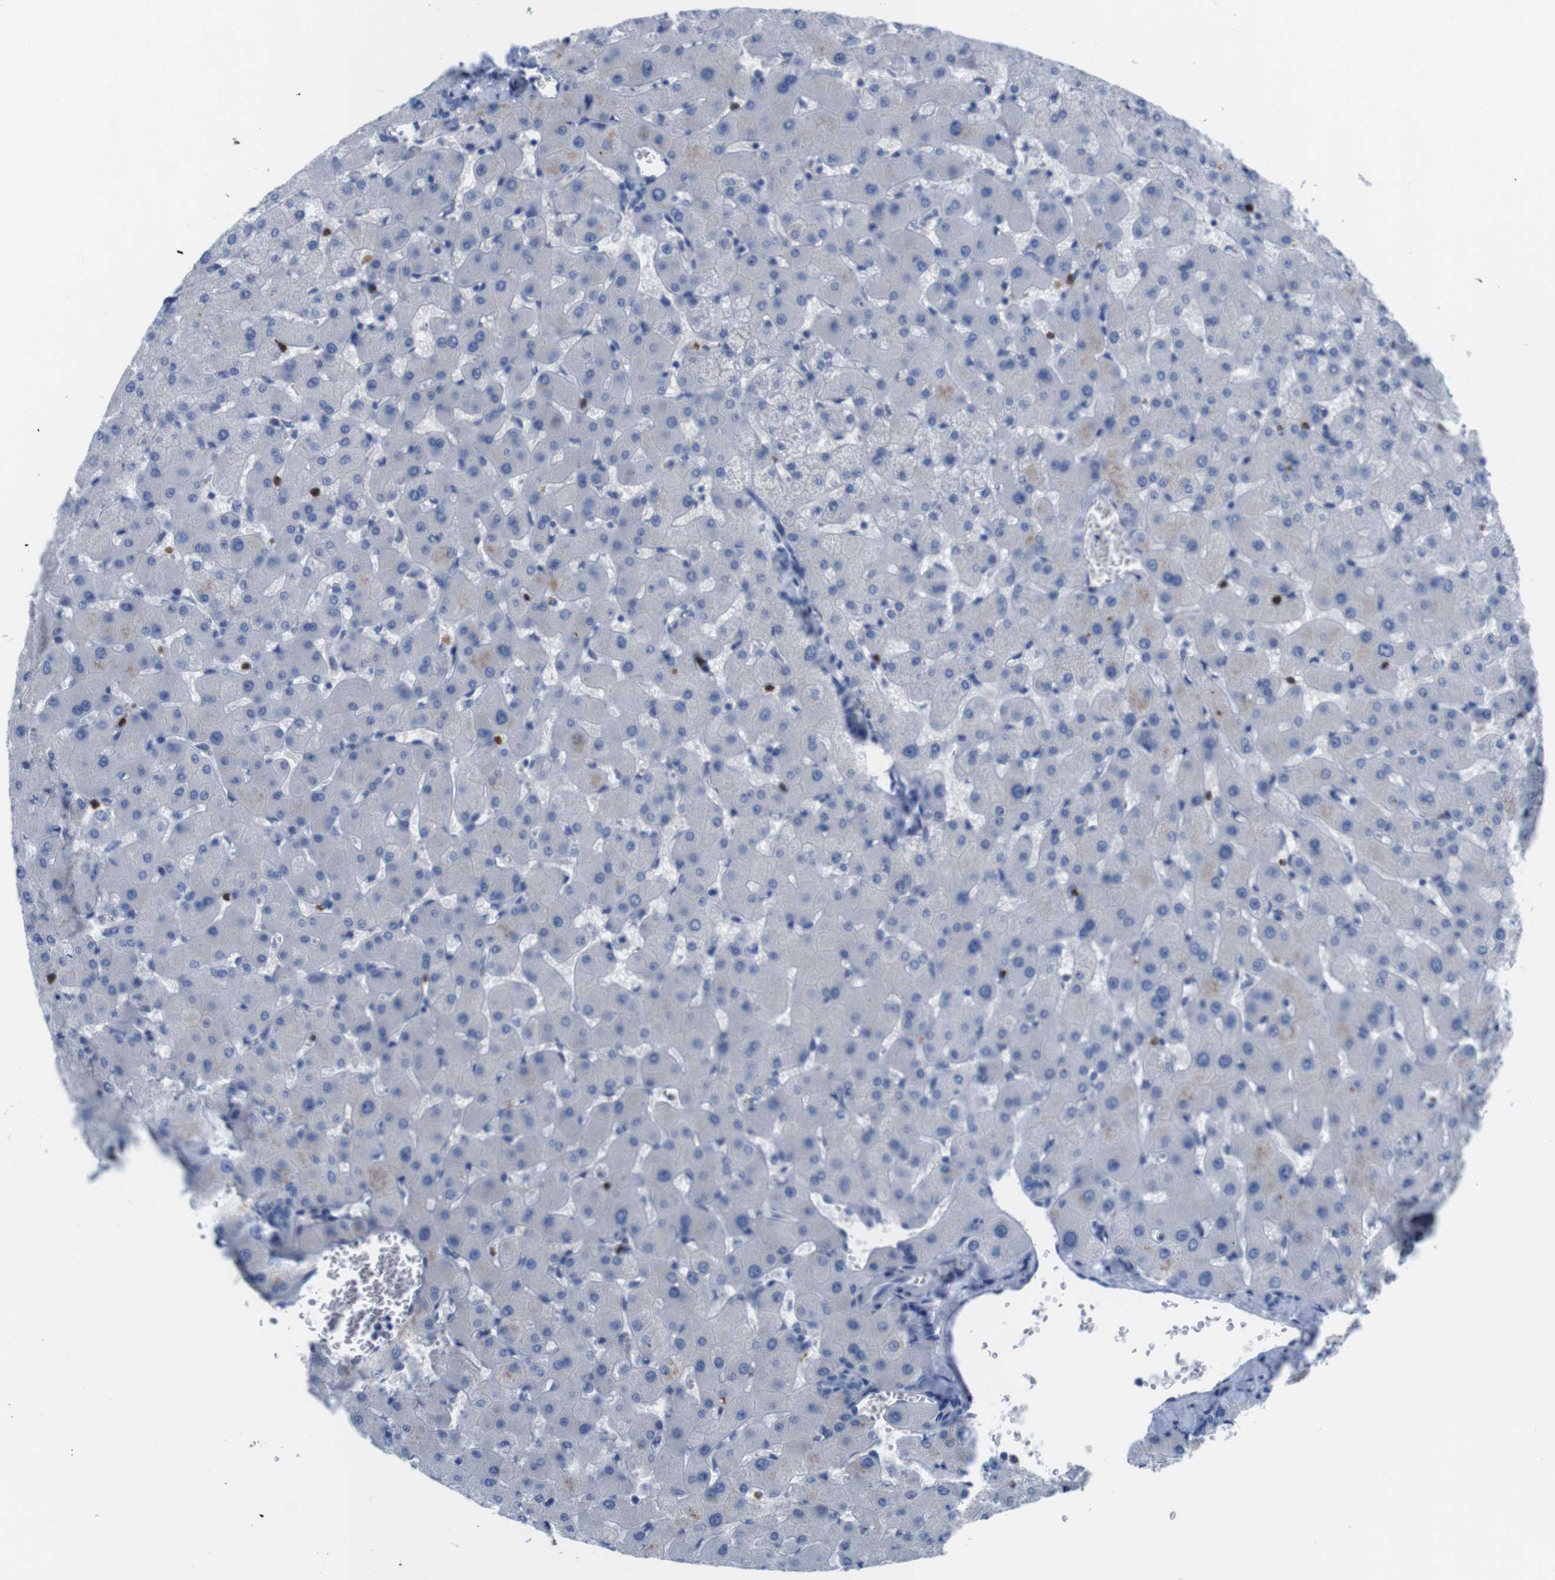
{"staining": {"intensity": "negative", "quantity": "none", "location": "none"}, "tissue": "liver", "cell_type": "Cholangiocytes", "image_type": "normal", "snomed": [{"axis": "morphology", "description": "Normal tissue, NOS"}, {"axis": "topography", "description": "Liver"}], "caption": "A high-resolution micrograph shows IHC staining of normal liver, which exhibits no significant expression in cholangiocytes. Brightfield microscopy of immunohistochemistry (IHC) stained with DAB (3,3'-diaminobenzidine) (brown) and hematoxylin (blue), captured at high magnification.", "gene": "C1RL", "patient": {"sex": "female", "age": 63}}